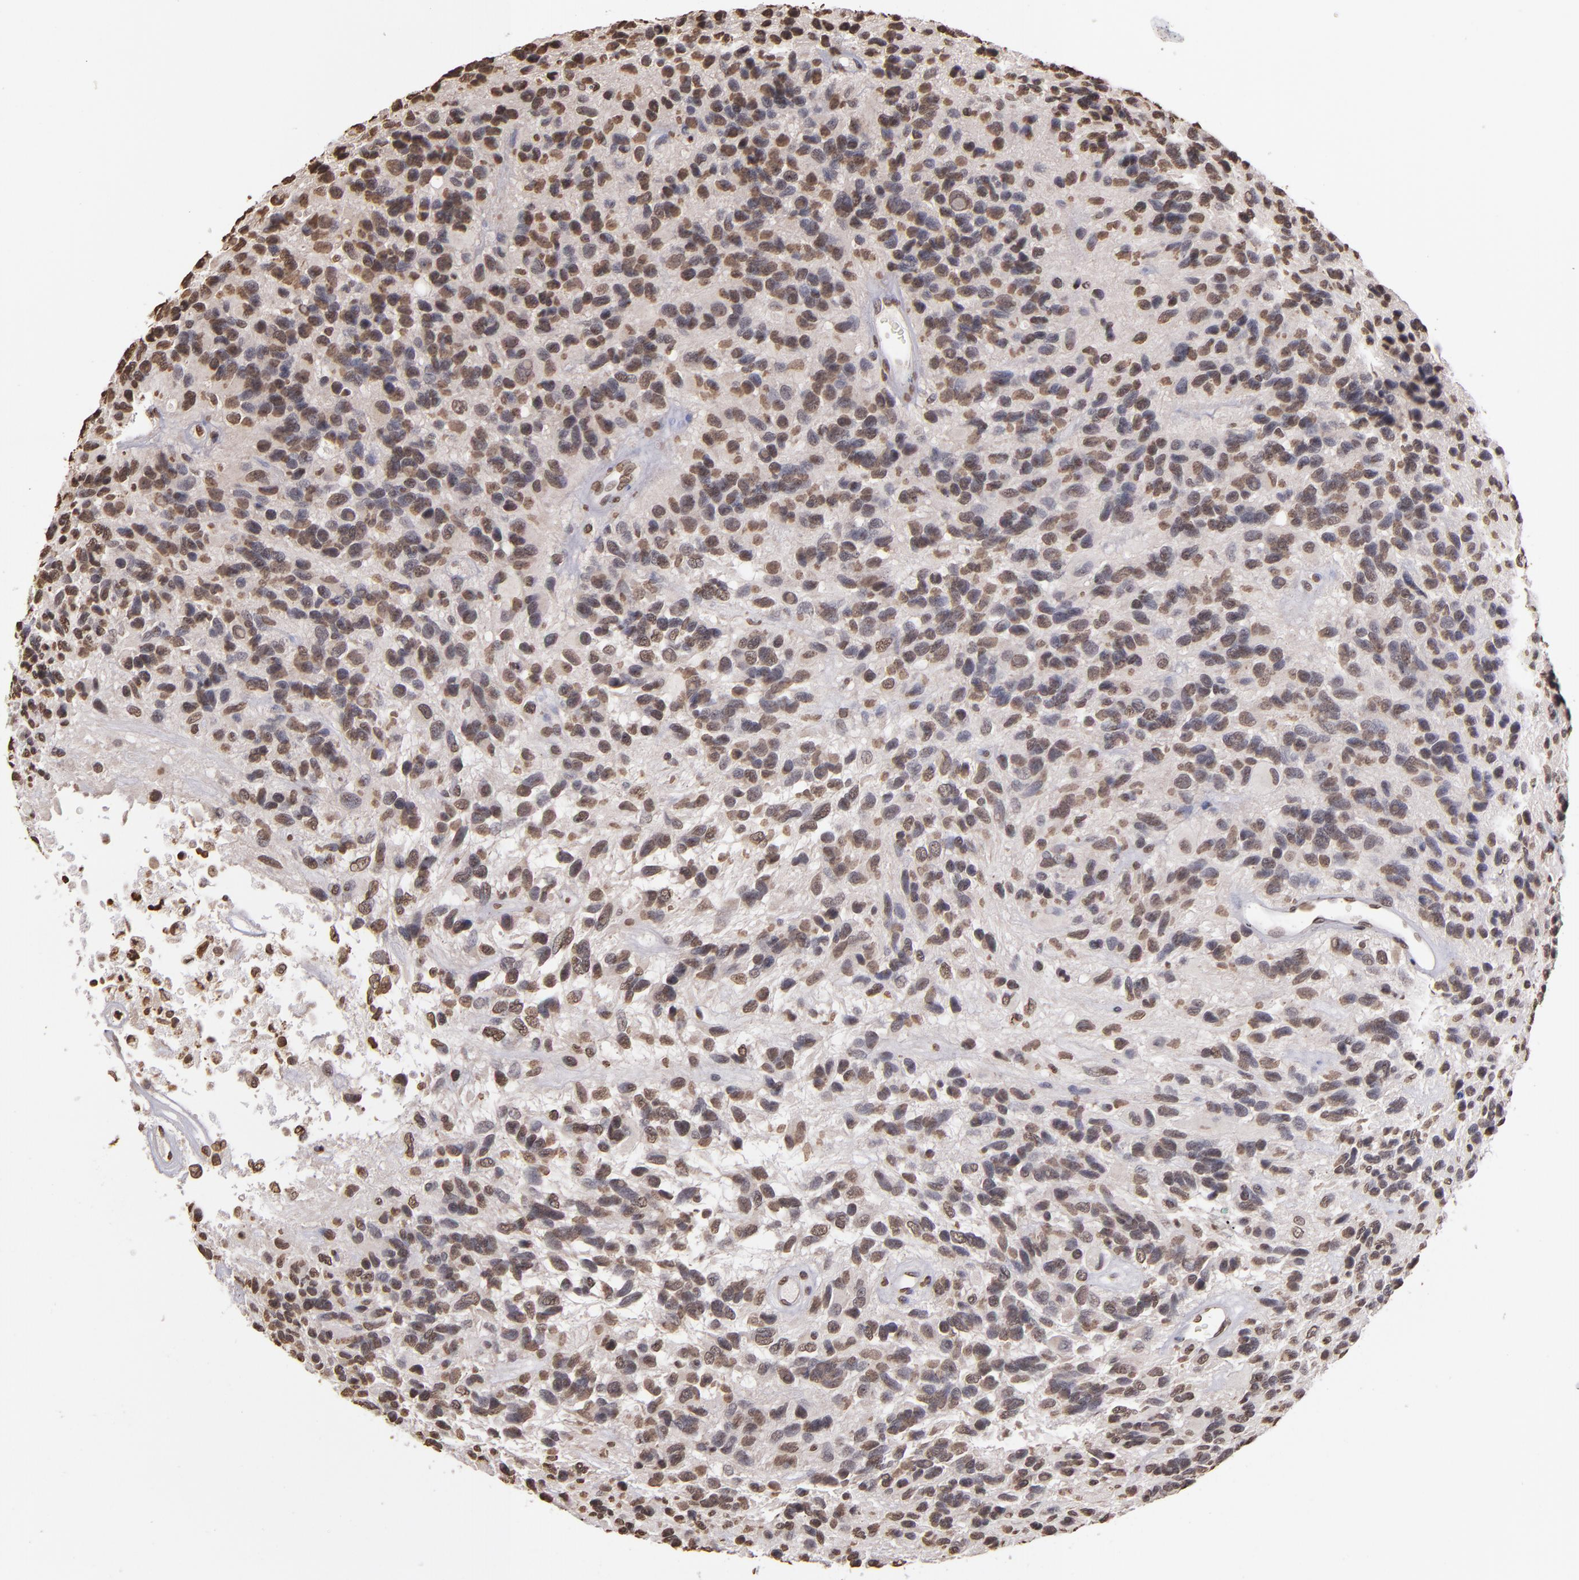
{"staining": {"intensity": "moderate", "quantity": "25%-75%", "location": "nuclear"}, "tissue": "glioma", "cell_type": "Tumor cells", "image_type": "cancer", "snomed": [{"axis": "morphology", "description": "Glioma, malignant, High grade"}, {"axis": "topography", "description": "Brain"}], "caption": "A high-resolution photomicrograph shows immunohistochemistry staining of glioma, which demonstrates moderate nuclear expression in approximately 25%-75% of tumor cells.", "gene": "LBX1", "patient": {"sex": "male", "age": 77}}